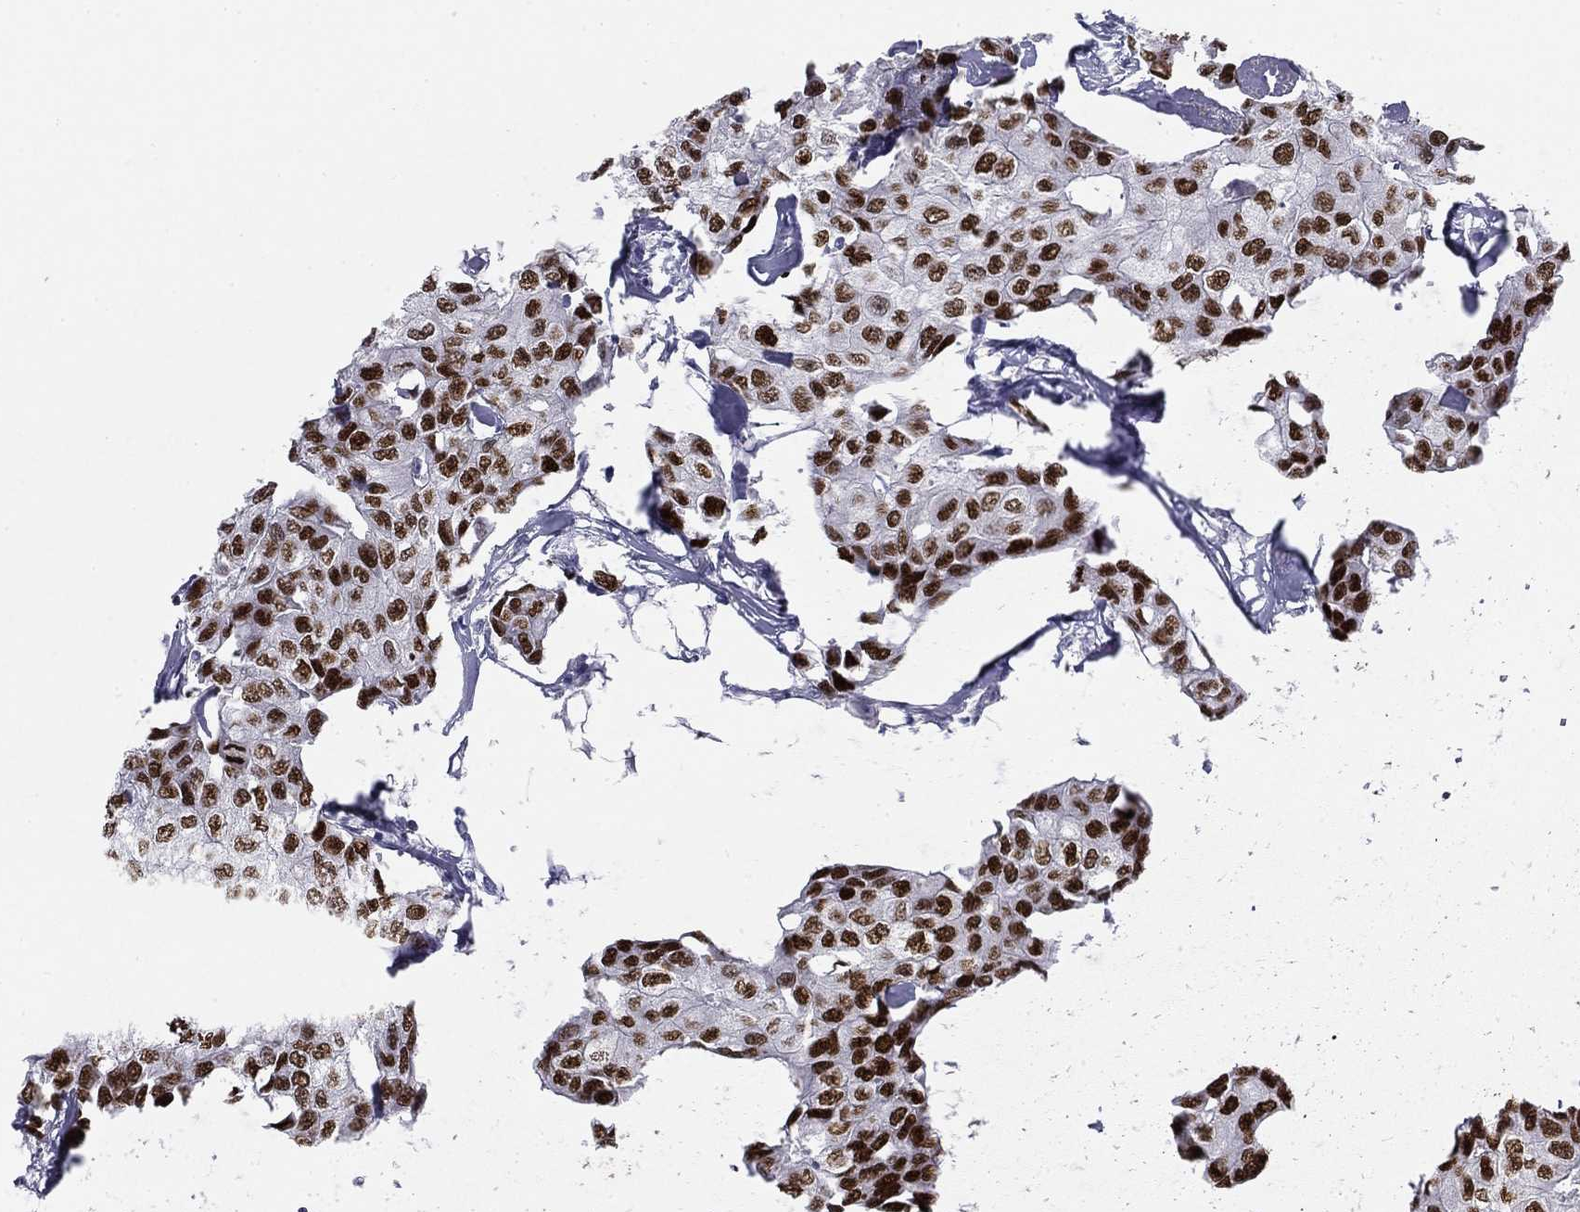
{"staining": {"intensity": "strong", "quantity": ">75%", "location": "nuclear"}, "tissue": "breast cancer", "cell_type": "Tumor cells", "image_type": "cancer", "snomed": [{"axis": "morphology", "description": "Duct carcinoma"}, {"axis": "topography", "description": "Breast"}], "caption": "Tumor cells display strong nuclear expression in about >75% of cells in invasive ductal carcinoma (breast).", "gene": "TFAP2B", "patient": {"sex": "female", "age": 80}}